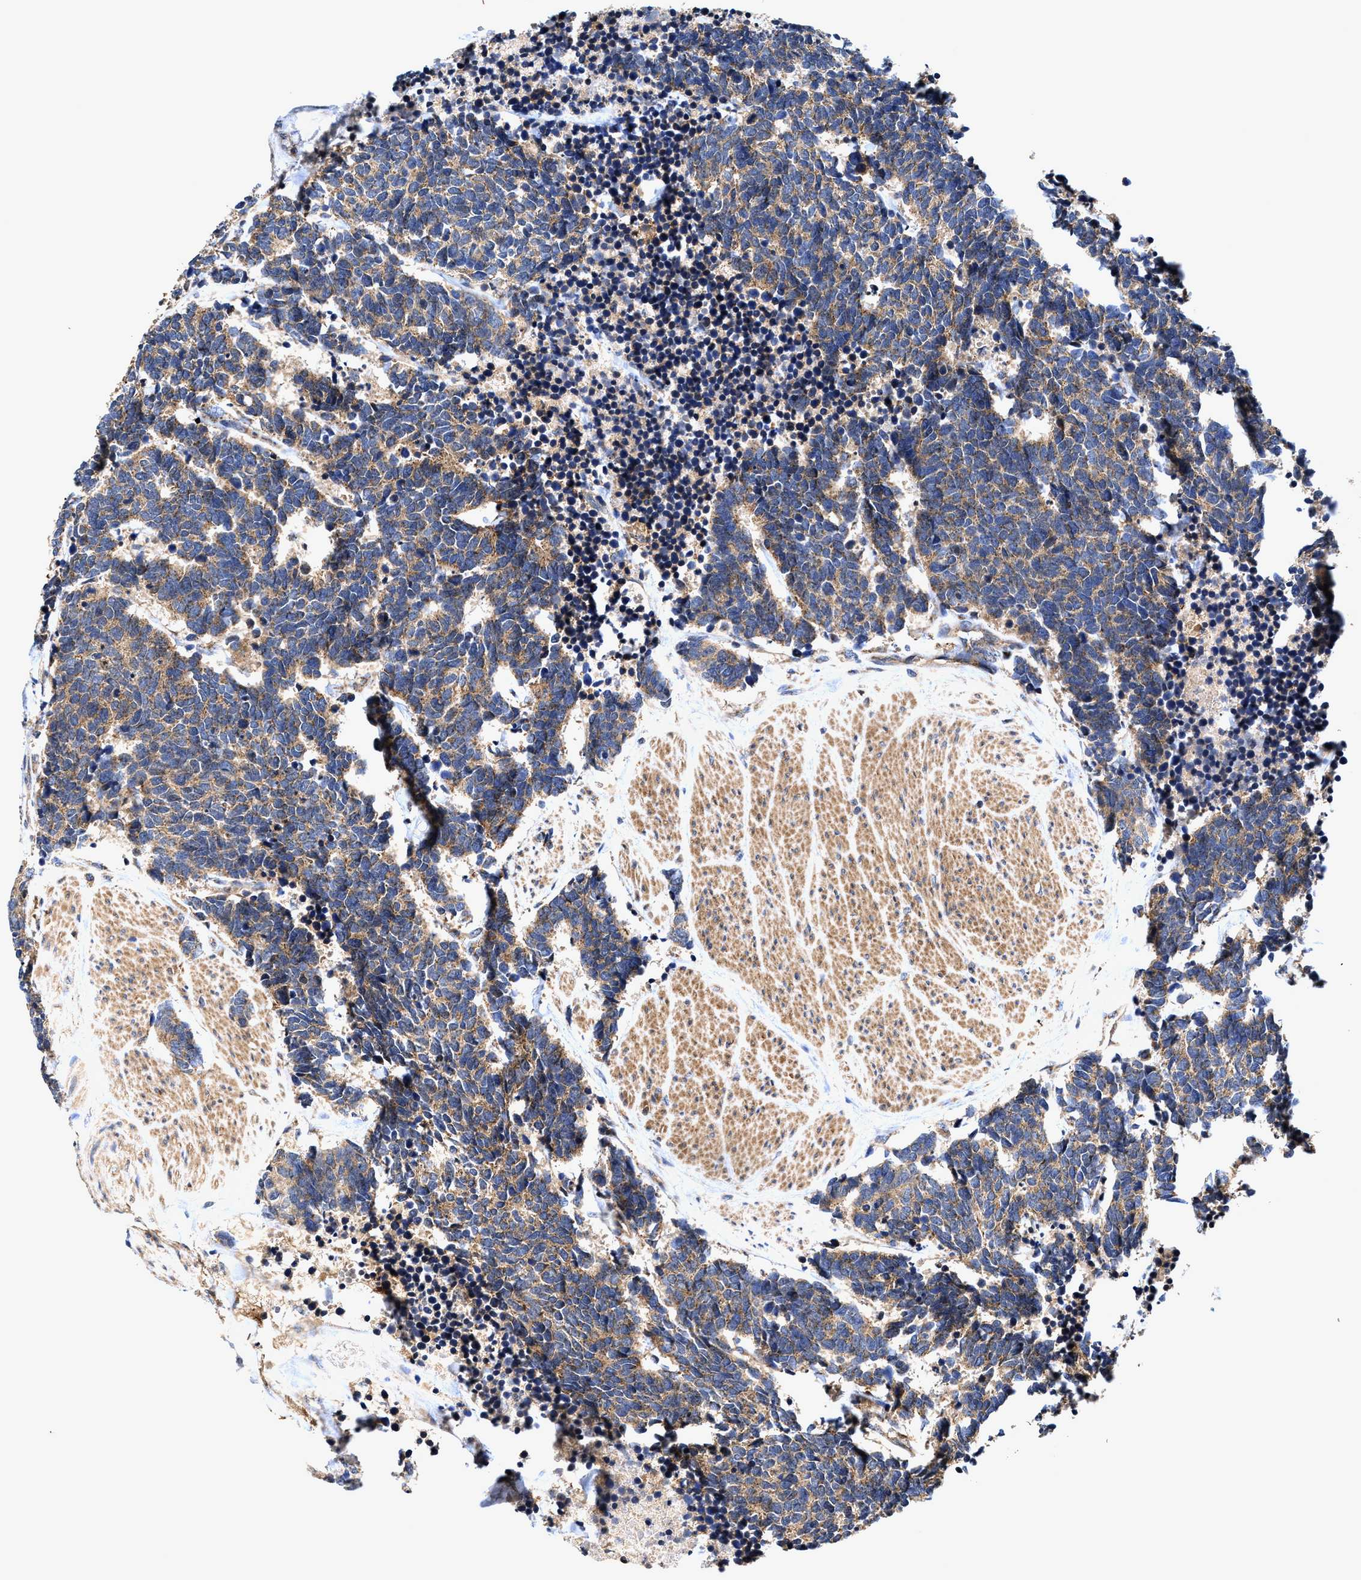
{"staining": {"intensity": "weak", "quantity": ">75%", "location": "cytoplasmic/membranous"}, "tissue": "carcinoid", "cell_type": "Tumor cells", "image_type": "cancer", "snomed": [{"axis": "morphology", "description": "Carcinoma, NOS"}, {"axis": "morphology", "description": "Carcinoid, malignant, NOS"}, {"axis": "topography", "description": "Urinary bladder"}], "caption": "IHC micrograph of neoplastic tissue: carcinoid stained using immunohistochemistry shows low levels of weak protein expression localized specifically in the cytoplasmic/membranous of tumor cells, appearing as a cytoplasmic/membranous brown color.", "gene": "EFNA4", "patient": {"sex": "male", "age": 57}}